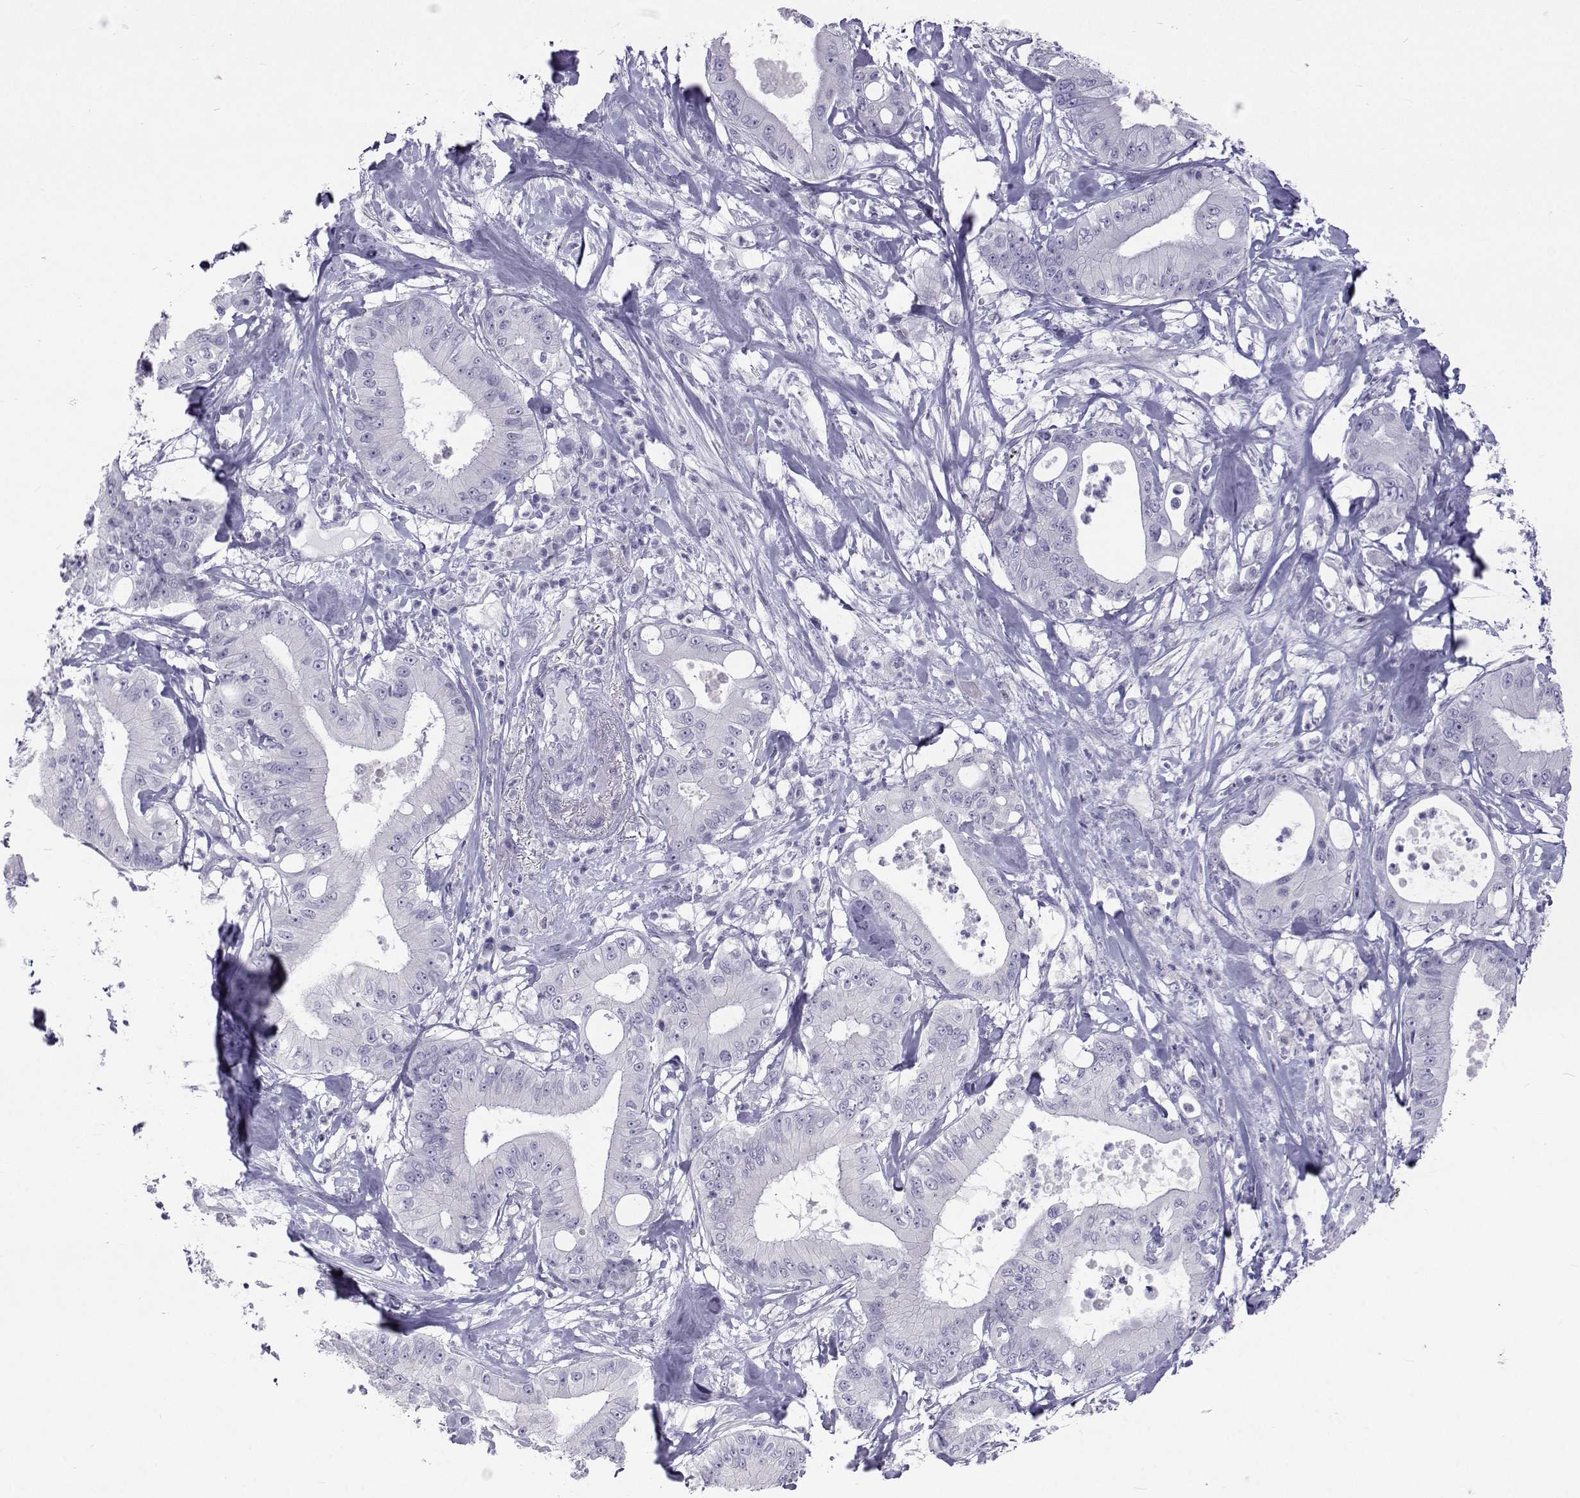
{"staining": {"intensity": "negative", "quantity": "none", "location": "none"}, "tissue": "pancreatic cancer", "cell_type": "Tumor cells", "image_type": "cancer", "snomed": [{"axis": "morphology", "description": "Adenocarcinoma, NOS"}, {"axis": "topography", "description": "Pancreas"}], "caption": "Protein analysis of pancreatic cancer (adenocarcinoma) reveals no significant staining in tumor cells.", "gene": "GALM", "patient": {"sex": "male", "age": 71}}